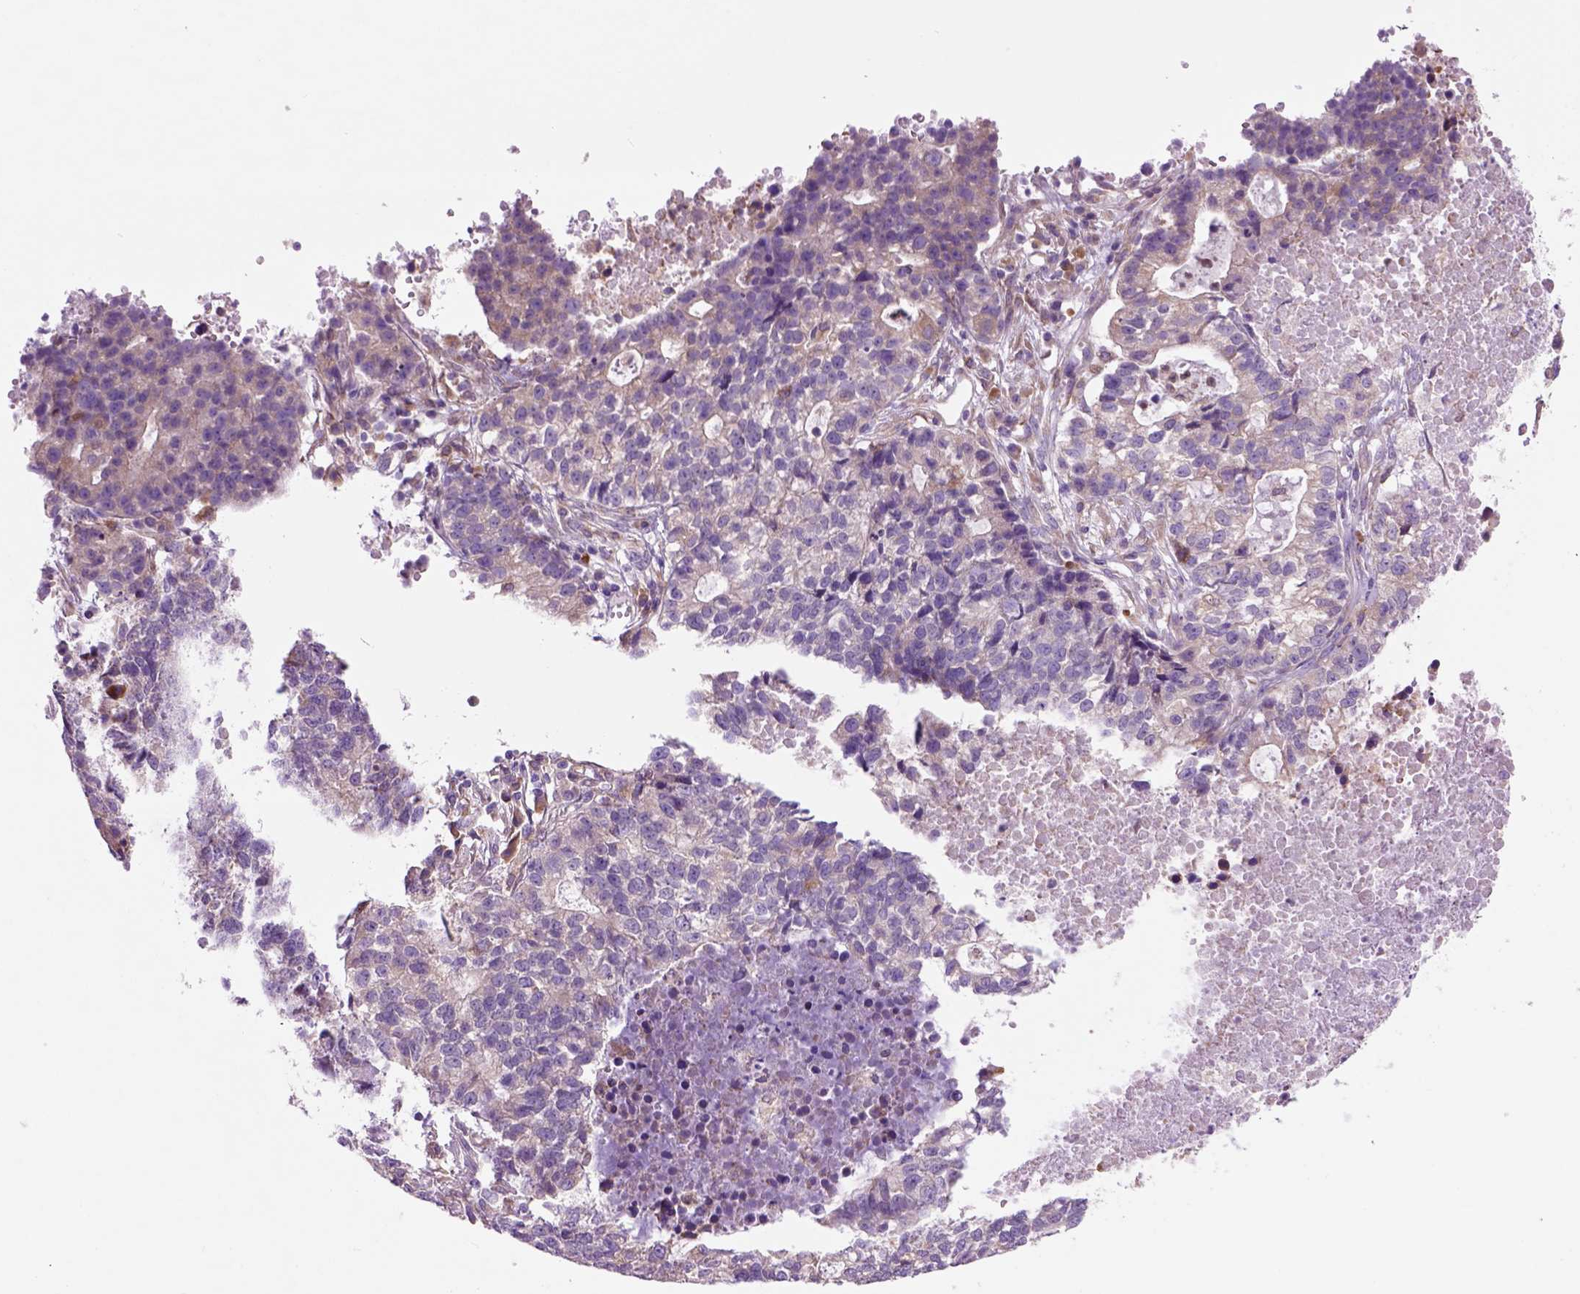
{"staining": {"intensity": "negative", "quantity": "none", "location": "none"}, "tissue": "lung cancer", "cell_type": "Tumor cells", "image_type": "cancer", "snomed": [{"axis": "morphology", "description": "Adenocarcinoma, NOS"}, {"axis": "topography", "description": "Lung"}], "caption": "Adenocarcinoma (lung) was stained to show a protein in brown. There is no significant staining in tumor cells.", "gene": "PIAS3", "patient": {"sex": "male", "age": 57}}